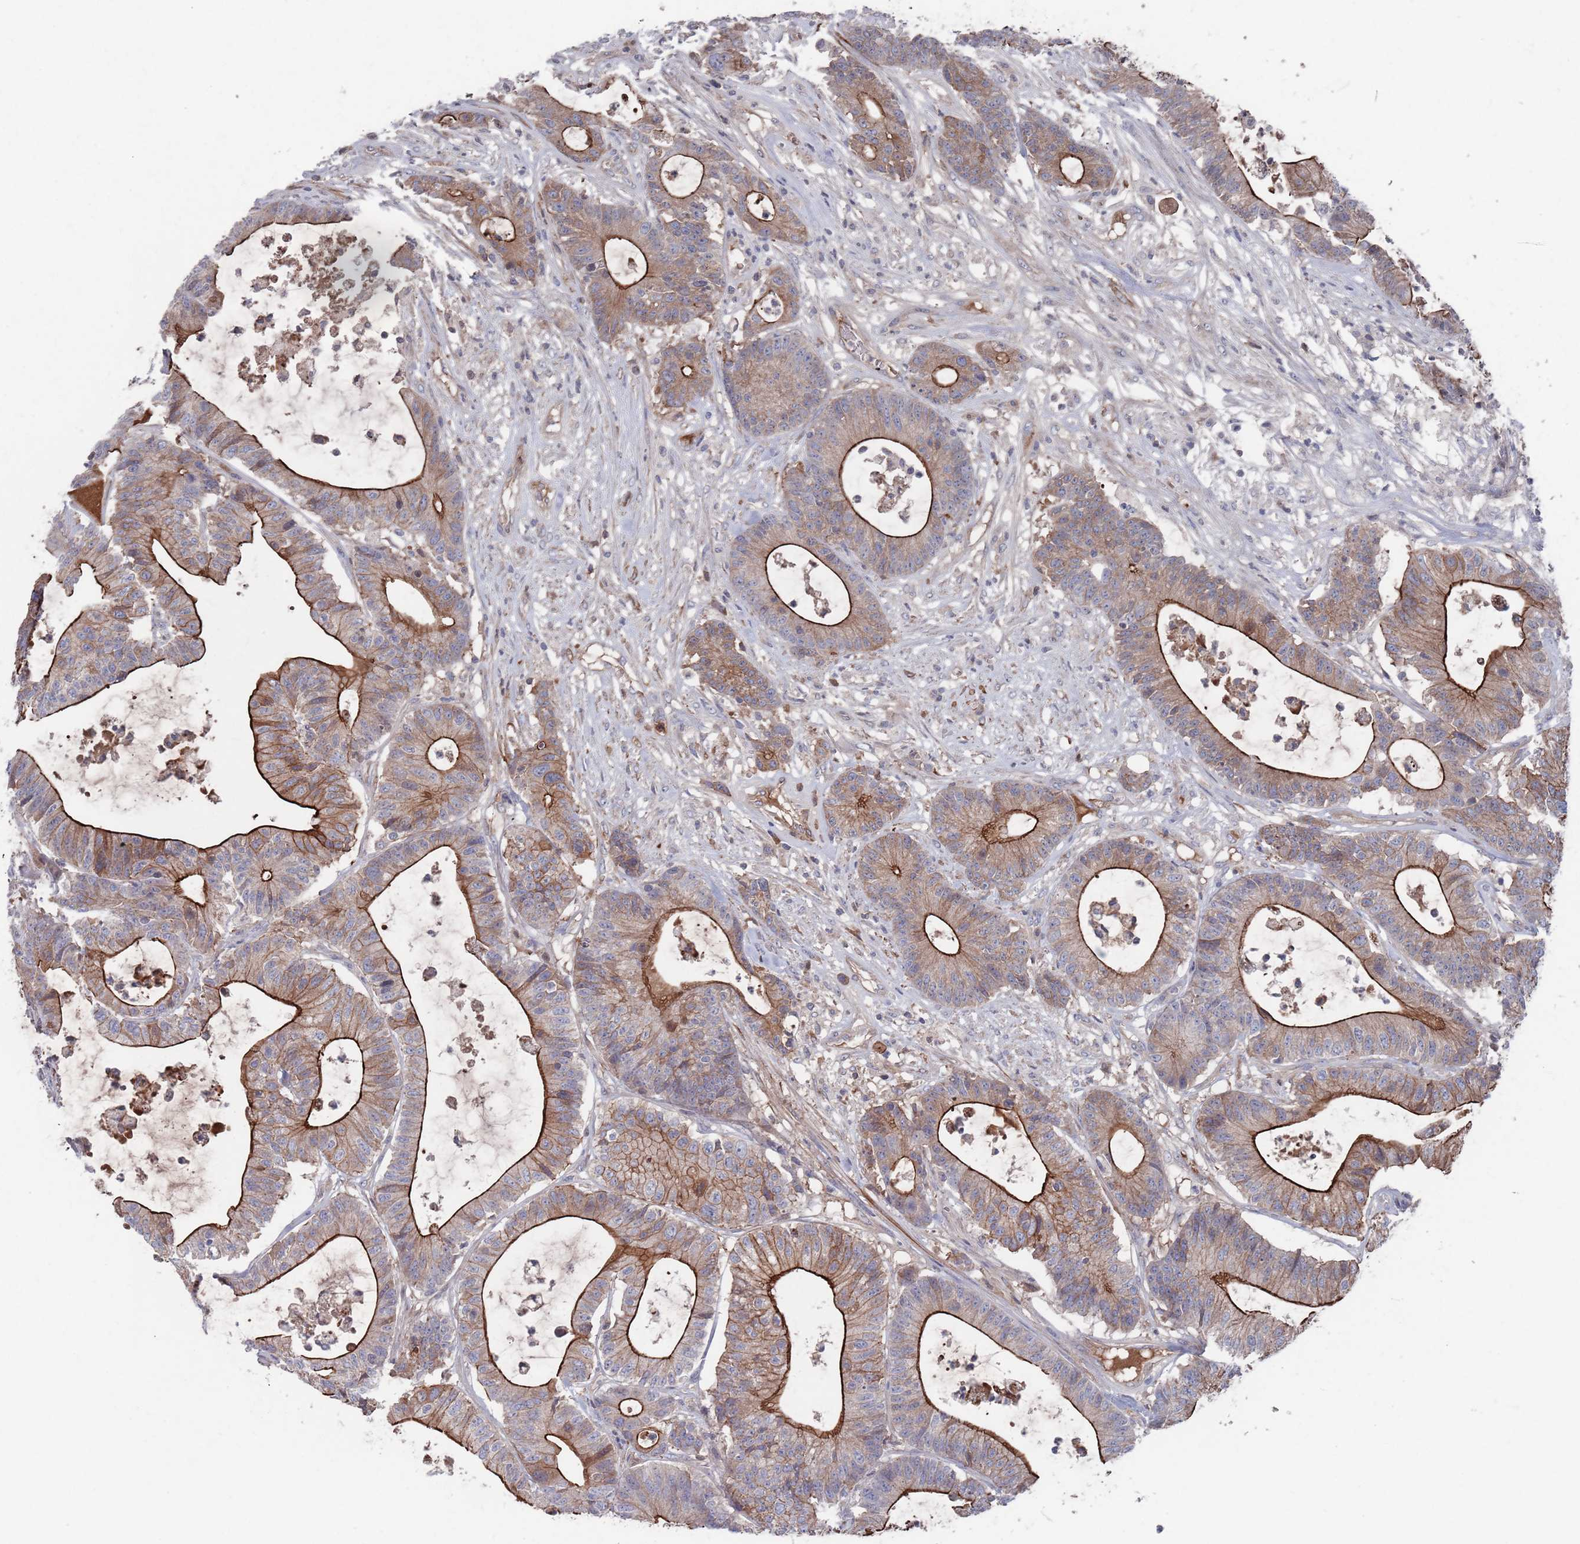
{"staining": {"intensity": "strong", "quantity": "<25%", "location": "cytoplasmic/membranous"}, "tissue": "colorectal cancer", "cell_type": "Tumor cells", "image_type": "cancer", "snomed": [{"axis": "morphology", "description": "Adenocarcinoma, NOS"}, {"axis": "topography", "description": "Colon"}], "caption": "Protein expression analysis of human colorectal cancer (adenocarcinoma) reveals strong cytoplasmic/membranous positivity in about <25% of tumor cells.", "gene": "PLEKHA4", "patient": {"sex": "female", "age": 84}}